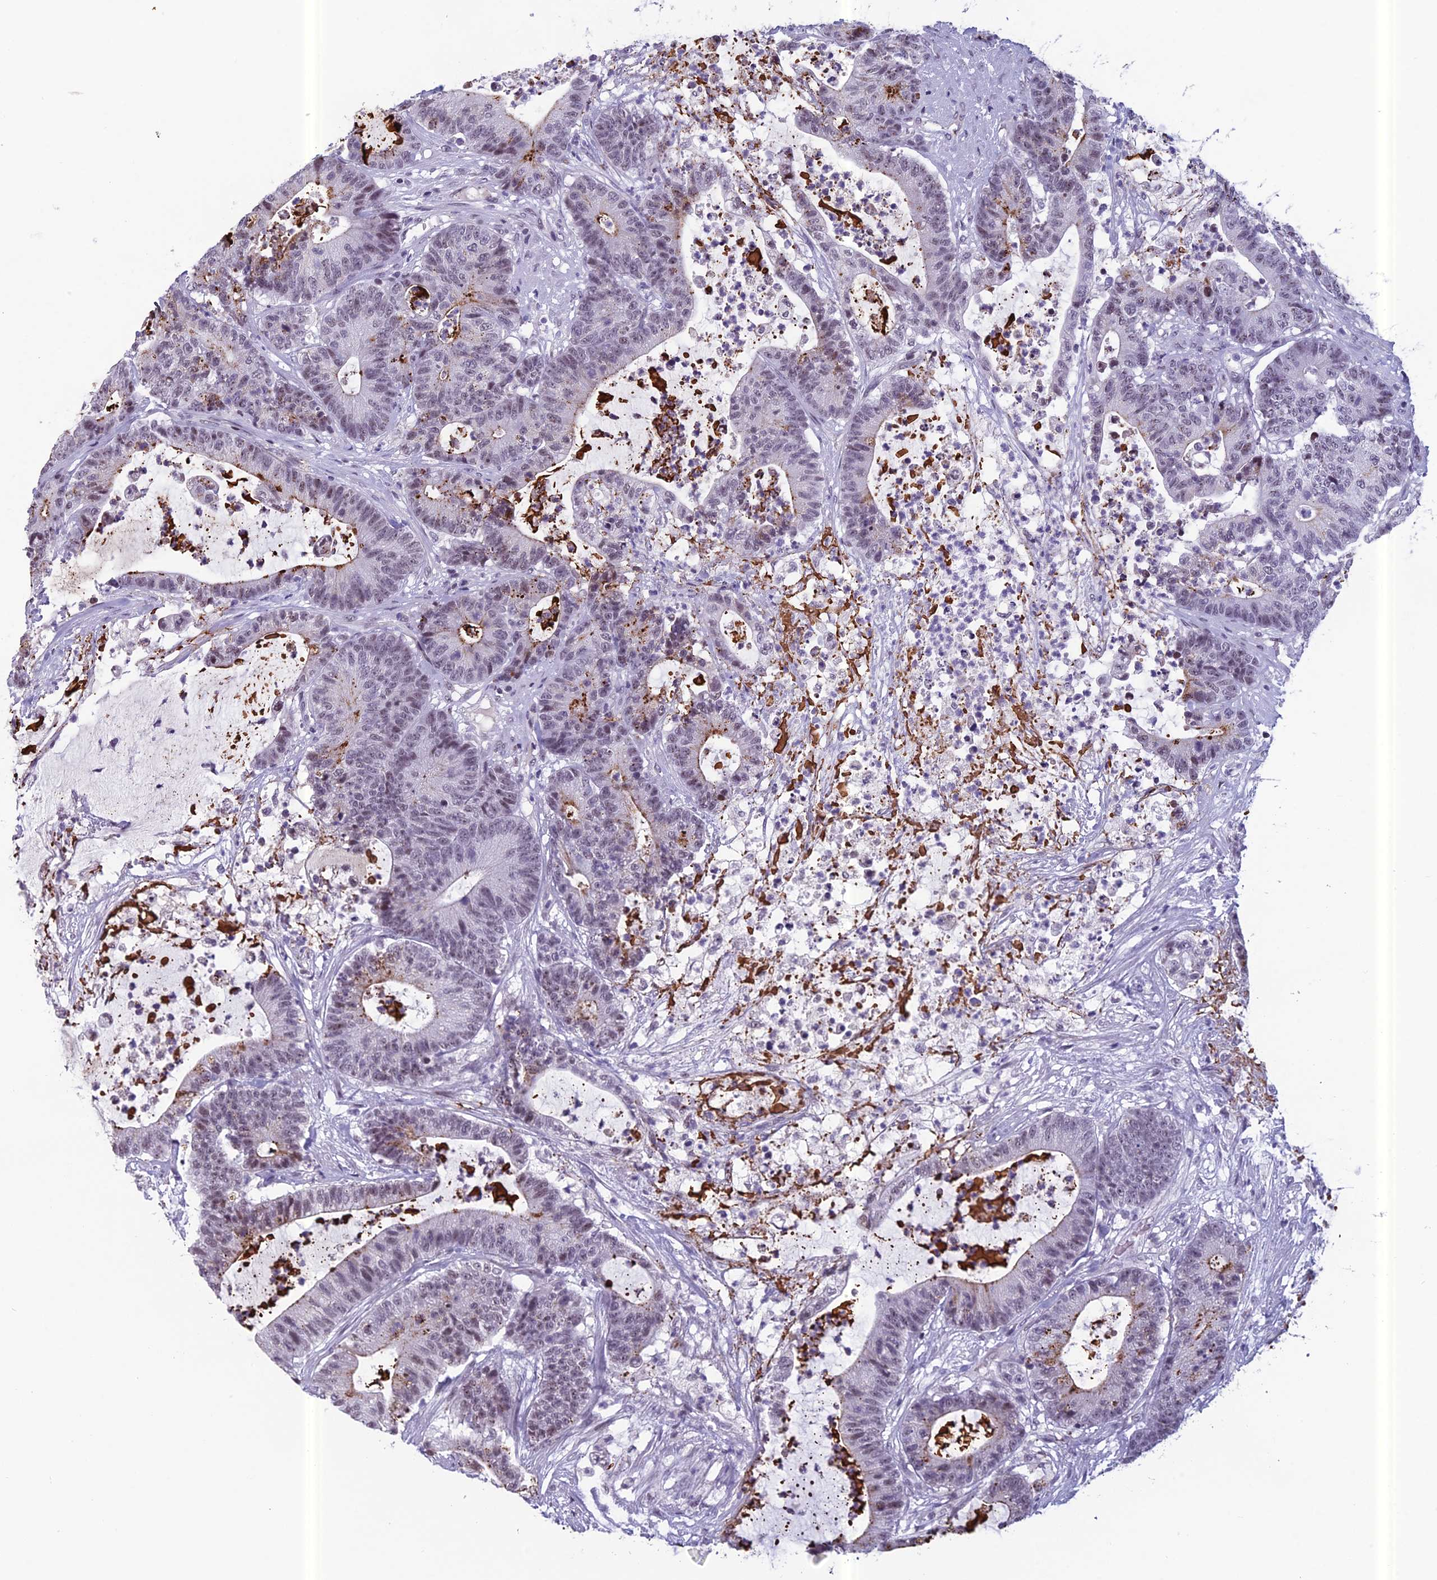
{"staining": {"intensity": "moderate", "quantity": "<25%", "location": "cytoplasmic/membranous,nuclear"}, "tissue": "colorectal cancer", "cell_type": "Tumor cells", "image_type": "cancer", "snomed": [{"axis": "morphology", "description": "Adenocarcinoma, NOS"}, {"axis": "topography", "description": "Colon"}], "caption": "DAB immunohistochemical staining of adenocarcinoma (colorectal) exhibits moderate cytoplasmic/membranous and nuclear protein expression in approximately <25% of tumor cells. (DAB = brown stain, brightfield microscopy at high magnification).", "gene": "RGS17", "patient": {"sex": "female", "age": 84}}